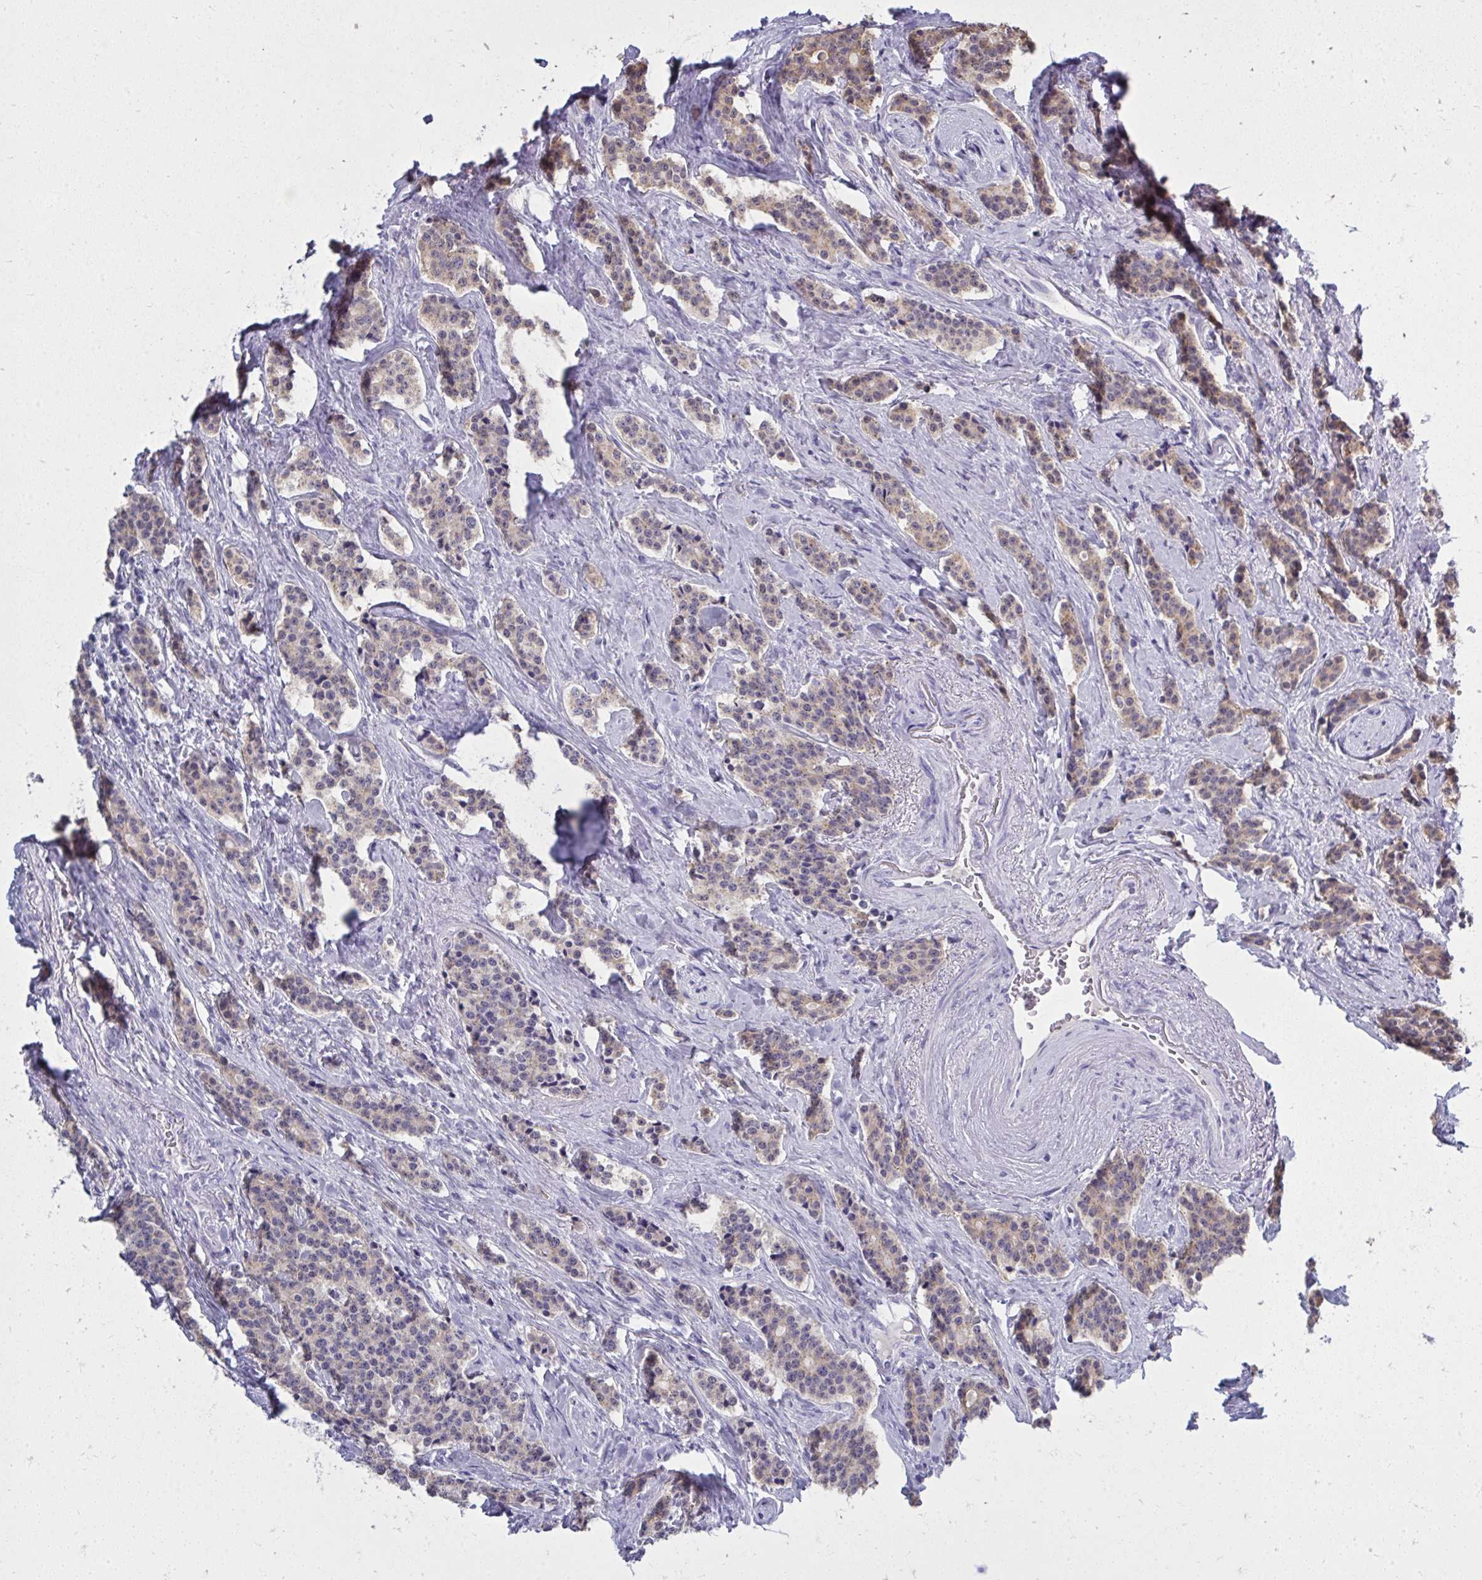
{"staining": {"intensity": "weak", "quantity": ">75%", "location": "cytoplasmic/membranous"}, "tissue": "carcinoid", "cell_type": "Tumor cells", "image_type": "cancer", "snomed": [{"axis": "morphology", "description": "Carcinoid, malignant, NOS"}, {"axis": "topography", "description": "Small intestine"}], "caption": "Human carcinoid stained for a protein (brown) reveals weak cytoplasmic/membranous positive expression in approximately >75% of tumor cells.", "gene": "QDPR", "patient": {"sex": "female", "age": 73}}